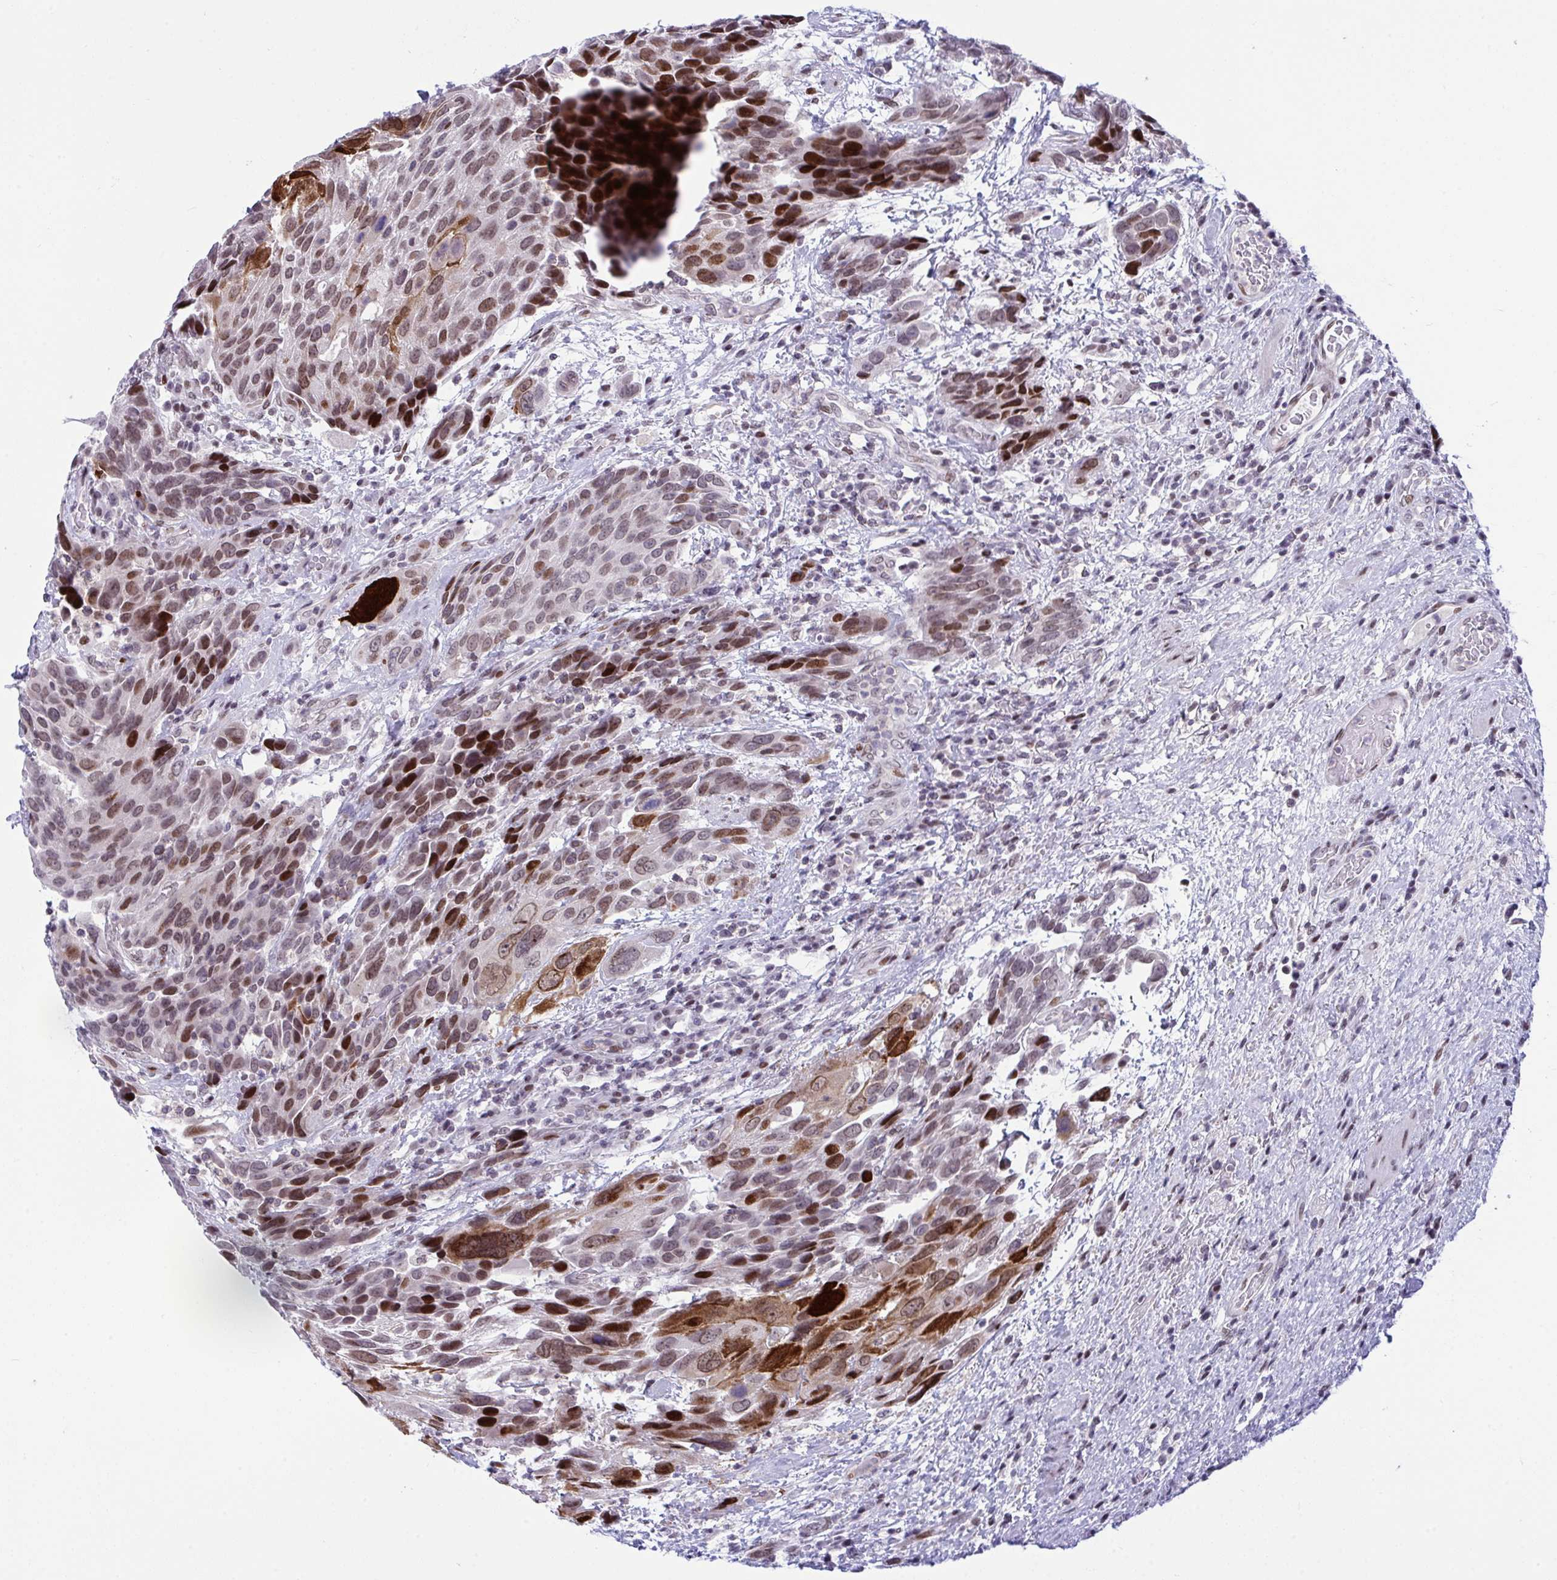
{"staining": {"intensity": "strong", "quantity": "25%-75%", "location": "cytoplasmic/membranous,nuclear"}, "tissue": "urothelial cancer", "cell_type": "Tumor cells", "image_type": "cancer", "snomed": [{"axis": "morphology", "description": "Urothelial carcinoma, High grade"}, {"axis": "topography", "description": "Urinary bladder"}], "caption": "Human urothelial cancer stained with a protein marker exhibits strong staining in tumor cells.", "gene": "ZFHX3", "patient": {"sex": "female", "age": 70}}